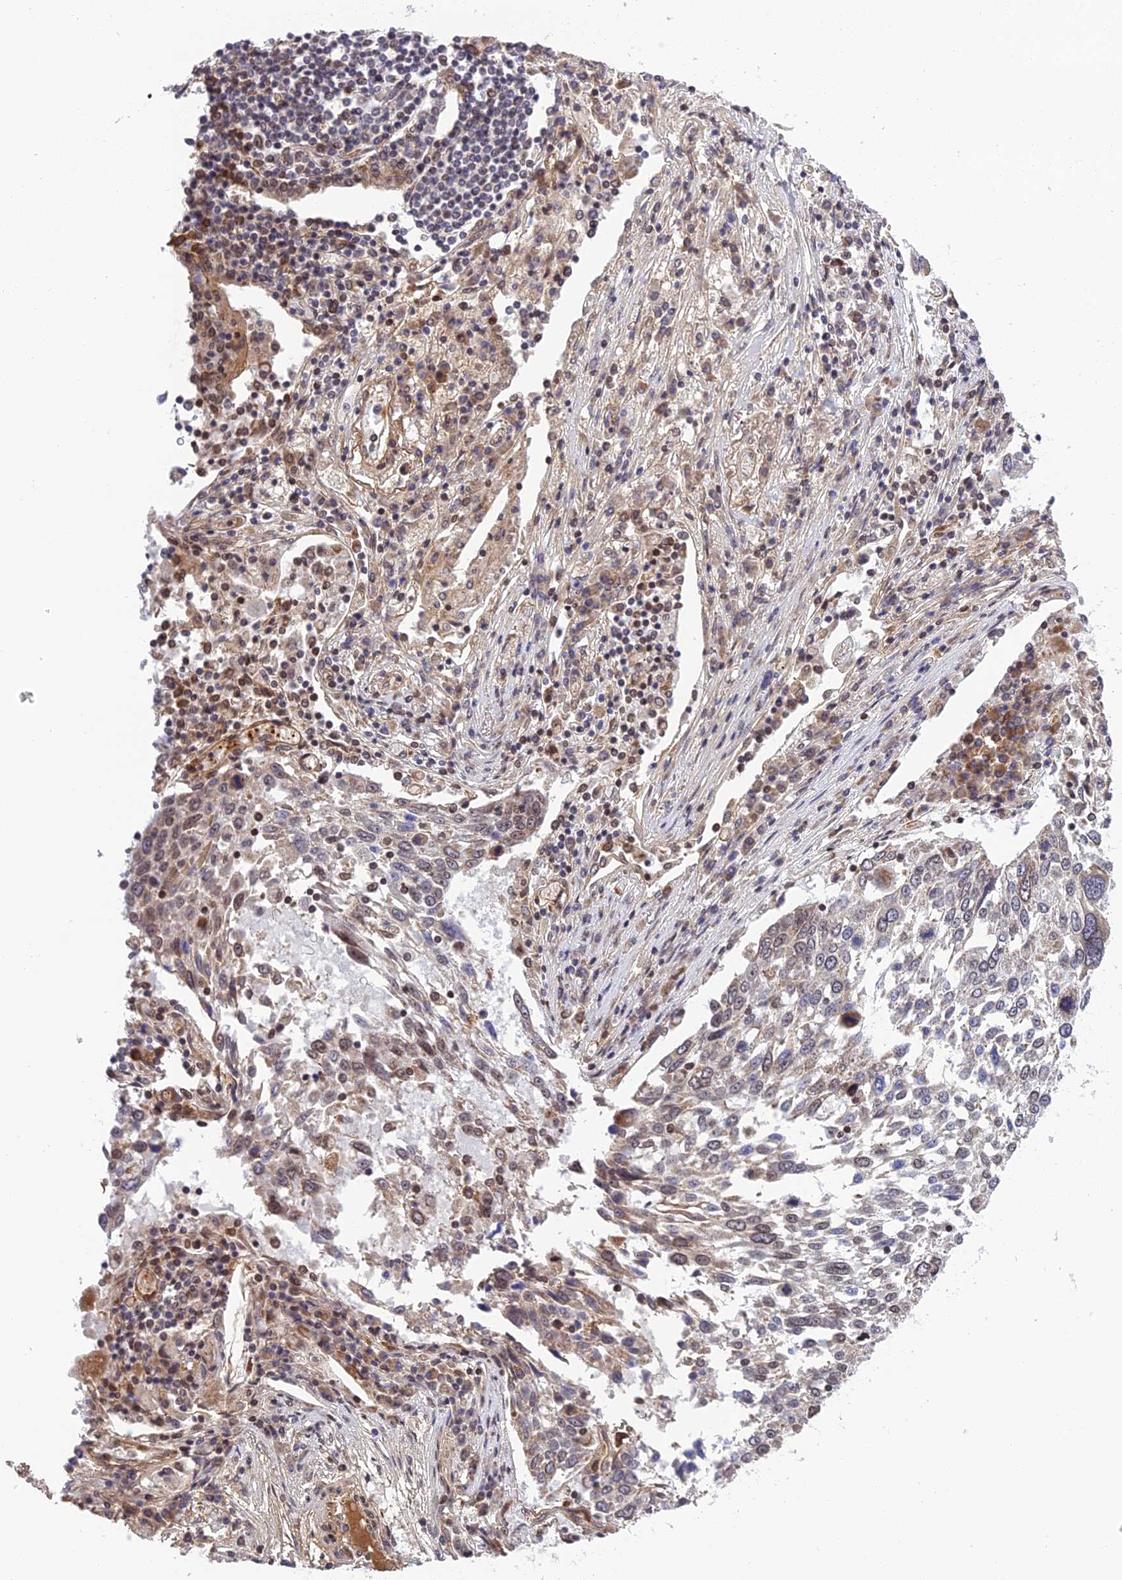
{"staining": {"intensity": "weak", "quantity": "<25%", "location": "nuclear"}, "tissue": "lung cancer", "cell_type": "Tumor cells", "image_type": "cancer", "snomed": [{"axis": "morphology", "description": "Squamous cell carcinoma, NOS"}, {"axis": "topography", "description": "Lung"}], "caption": "Immunohistochemistry (IHC) micrograph of lung cancer (squamous cell carcinoma) stained for a protein (brown), which displays no staining in tumor cells.", "gene": "REXO1", "patient": {"sex": "male", "age": 65}}